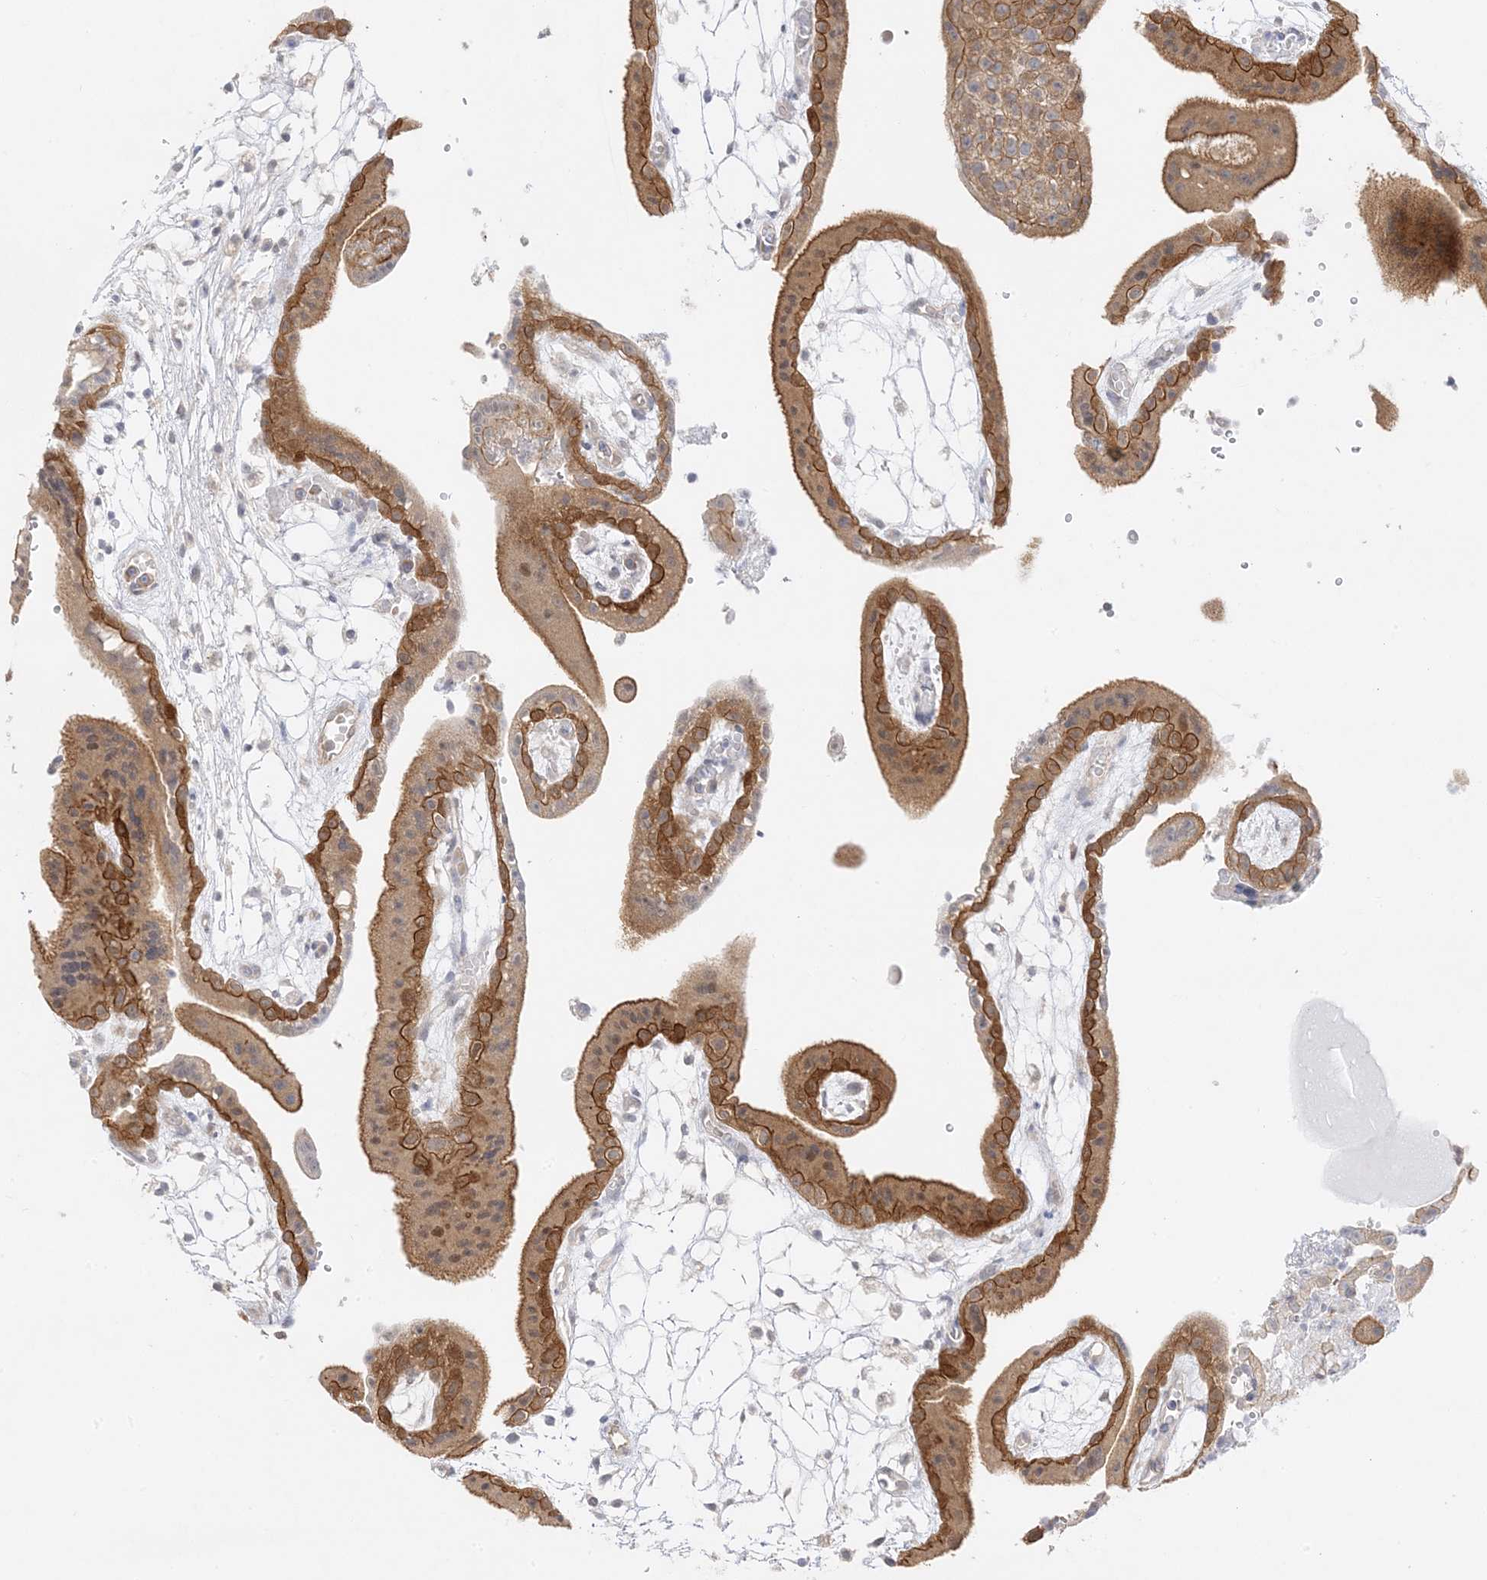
{"staining": {"intensity": "weak", "quantity": ">75%", "location": "cytoplasmic/membranous"}, "tissue": "placenta", "cell_type": "Decidual cells", "image_type": "normal", "snomed": [{"axis": "morphology", "description": "Normal tissue, NOS"}, {"axis": "topography", "description": "Placenta"}], "caption": "The image displays a brown stain indicating the presence of a protein in the cytoplasmic/membranous of decidual cells in placenta. (DAB (3,3'-diaminobenzidine) IHC with brightfield microscopy, high magnification).", "gene": "C2CD2", "patient": {"sex": "female", "age": 18}}